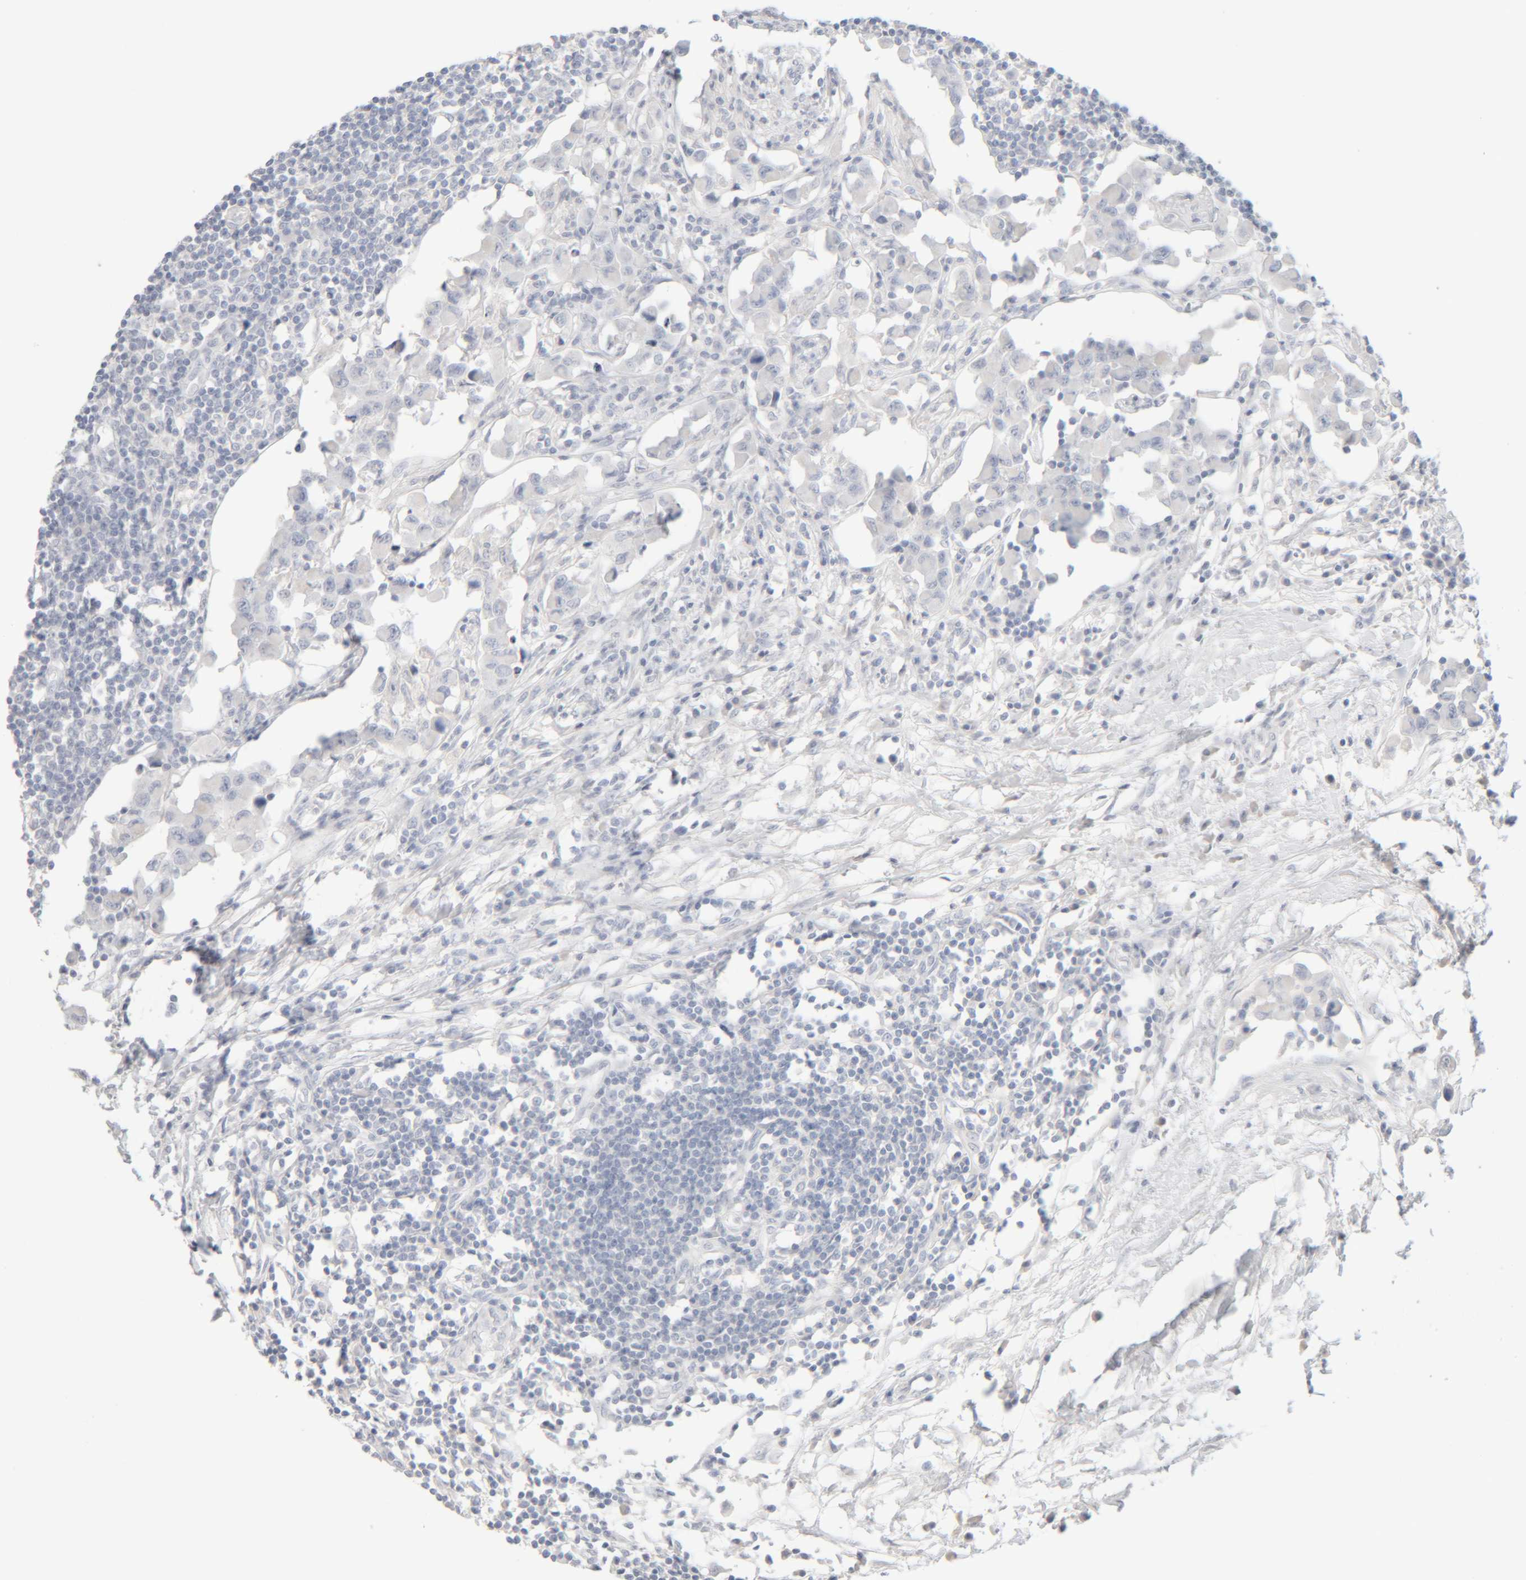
{"staining": {"intensity": "negative", "quantity": "none", "location": "none"}, "tissue": "lymph node", "cell_type": "Germinal center cells", "image_type": "normal", "snomed": [{"axis": "morphology", "description": "Normal tissue, NOS"}, {"axis": "morphology", "description": "Malignant melanoma, Metastatic site"}, {"axis": "topography", "description": "Lymph node"}], "caption": "This is an immunohistochemistry micrograph of benign human lymph node. There is no staining in germinal center cells.", "gene": "RIDA", "patient": {"sex": "male", "age": 41}}